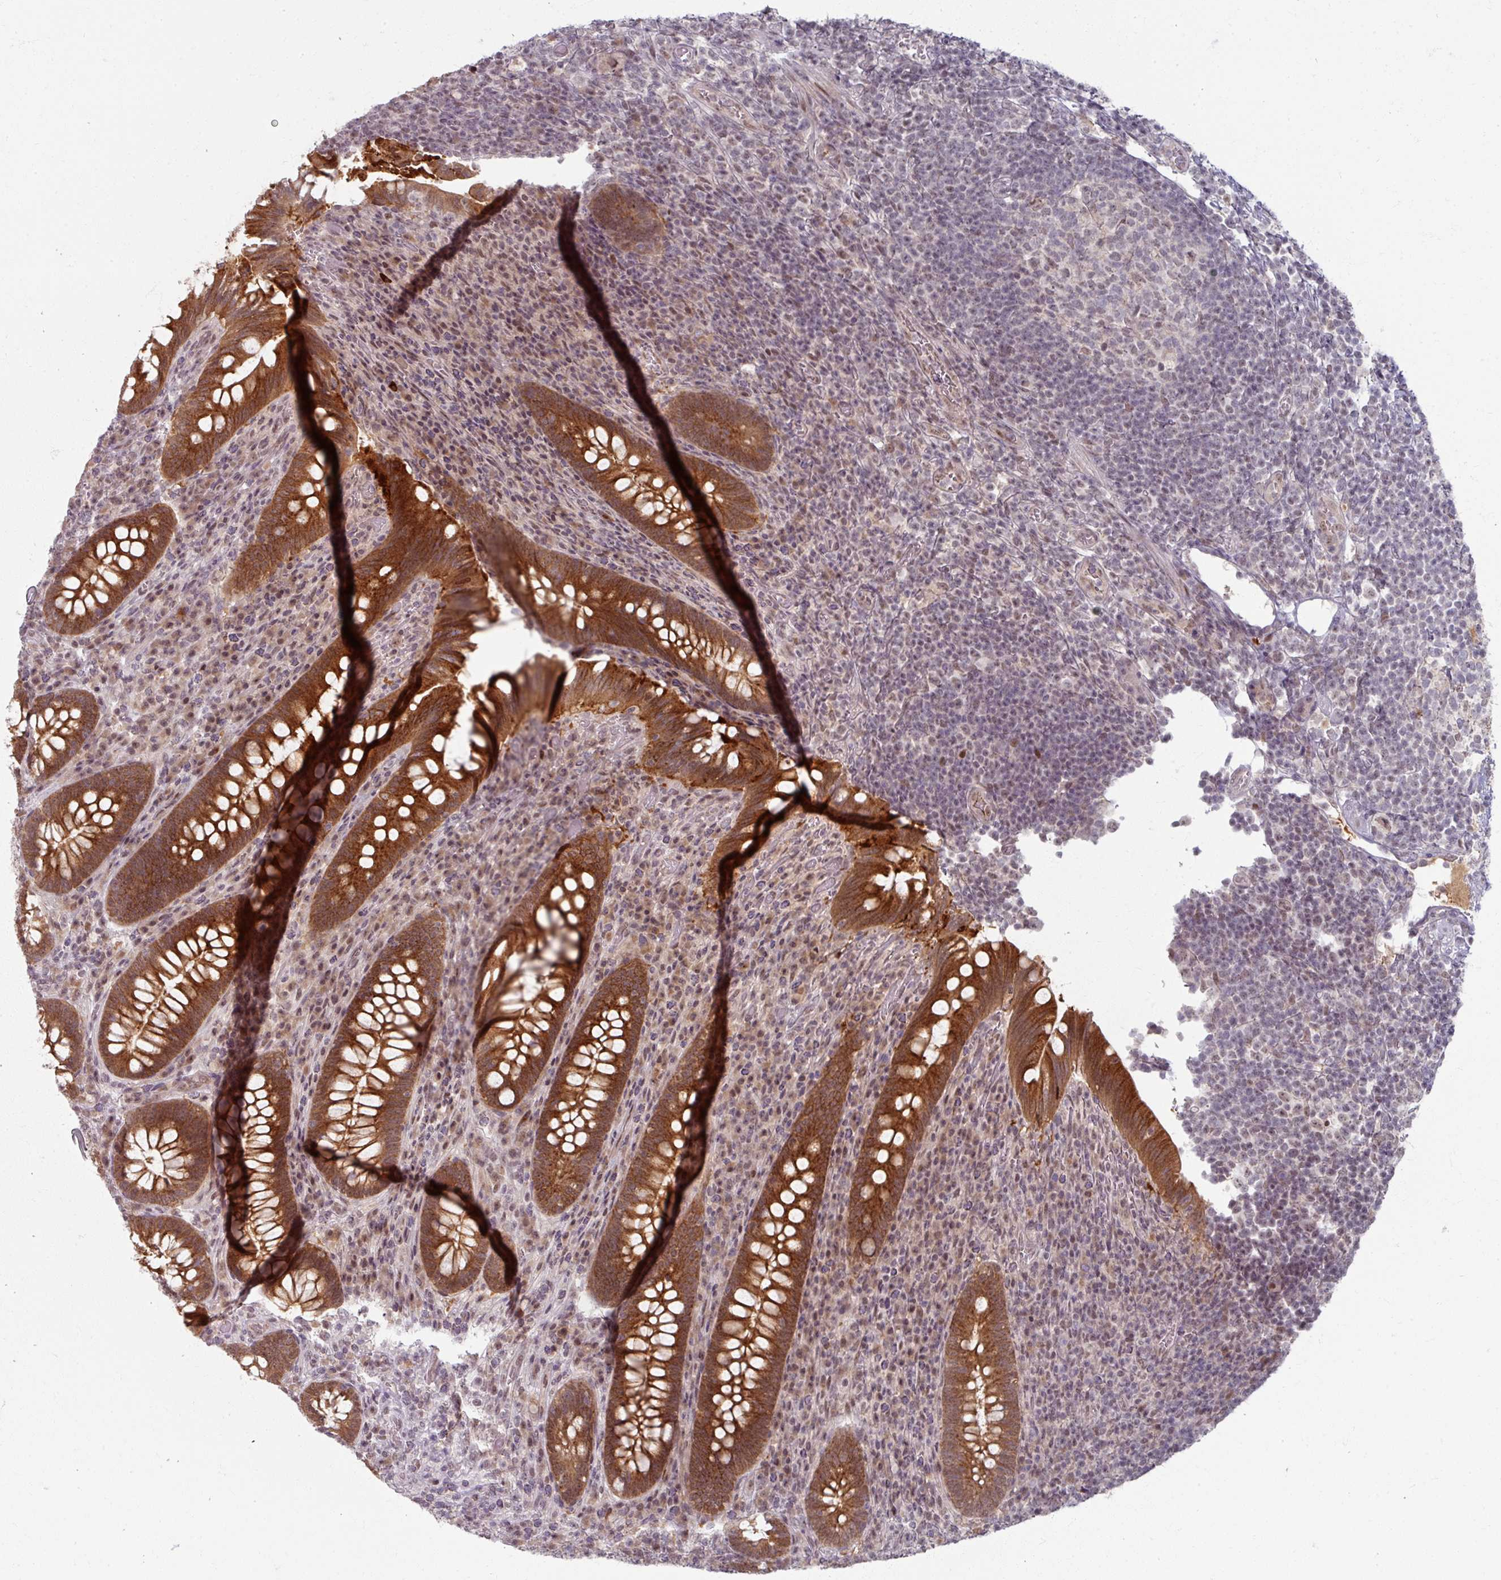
{"staining": {"intensity": "strong", "quantity": ">75%", "location": "cytoplasmic/membranous"}, "tissue": "appendix", "cell_type": "Glandular cells", "image_type": "normal", "snomed": [{"axis": "morphology", "description": "Normal tissue, NOS"}, {"axis": "topography", "description": "Appendix"}], "caption": "An IHC image of unremarkable tissue is shown. Protein staining in brown shows strong cytoplasmic/membranous positivity in appendix within glandular cells. (DAB = brown stain, brightfield microscopy at high magnification).", "gene": "KLC3", "patient": {"sex": "female", "age": 43}}